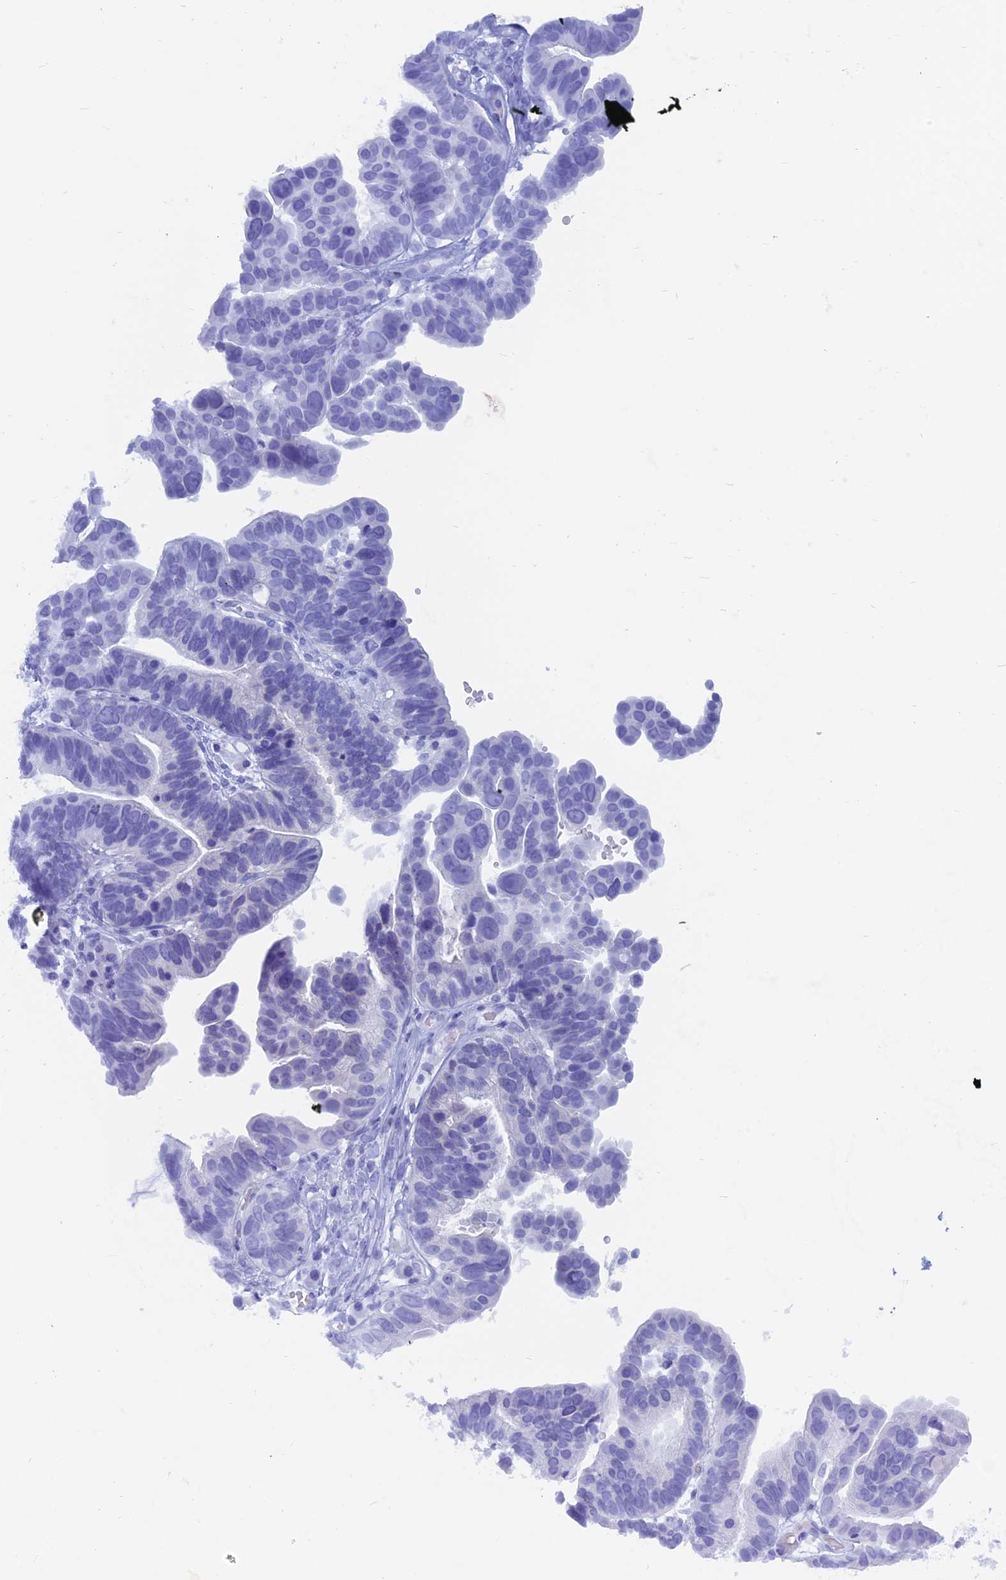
{"staining": {"intensity": "negative", "quantity": "none", "location": "none"}, "tissue": "ovarian cancer", "cell_type": "Tumor cells", "image_type": "cancer", "snomed": [{"axis": "morphology", "description": "Cystadenocarcinoma, serous, NOS"}, {"axis": "topography", "description": "Ovary"}], "caption": "DAB immunohistochemical staining of ovarian cancer displays no significant expression in tumor cells. The staining is performed using DAB brown chromogen with nuclei counter-stained in using hematoxylin.", "gene": "CAPS", "patient": {"sex": "female", "age": 56}}